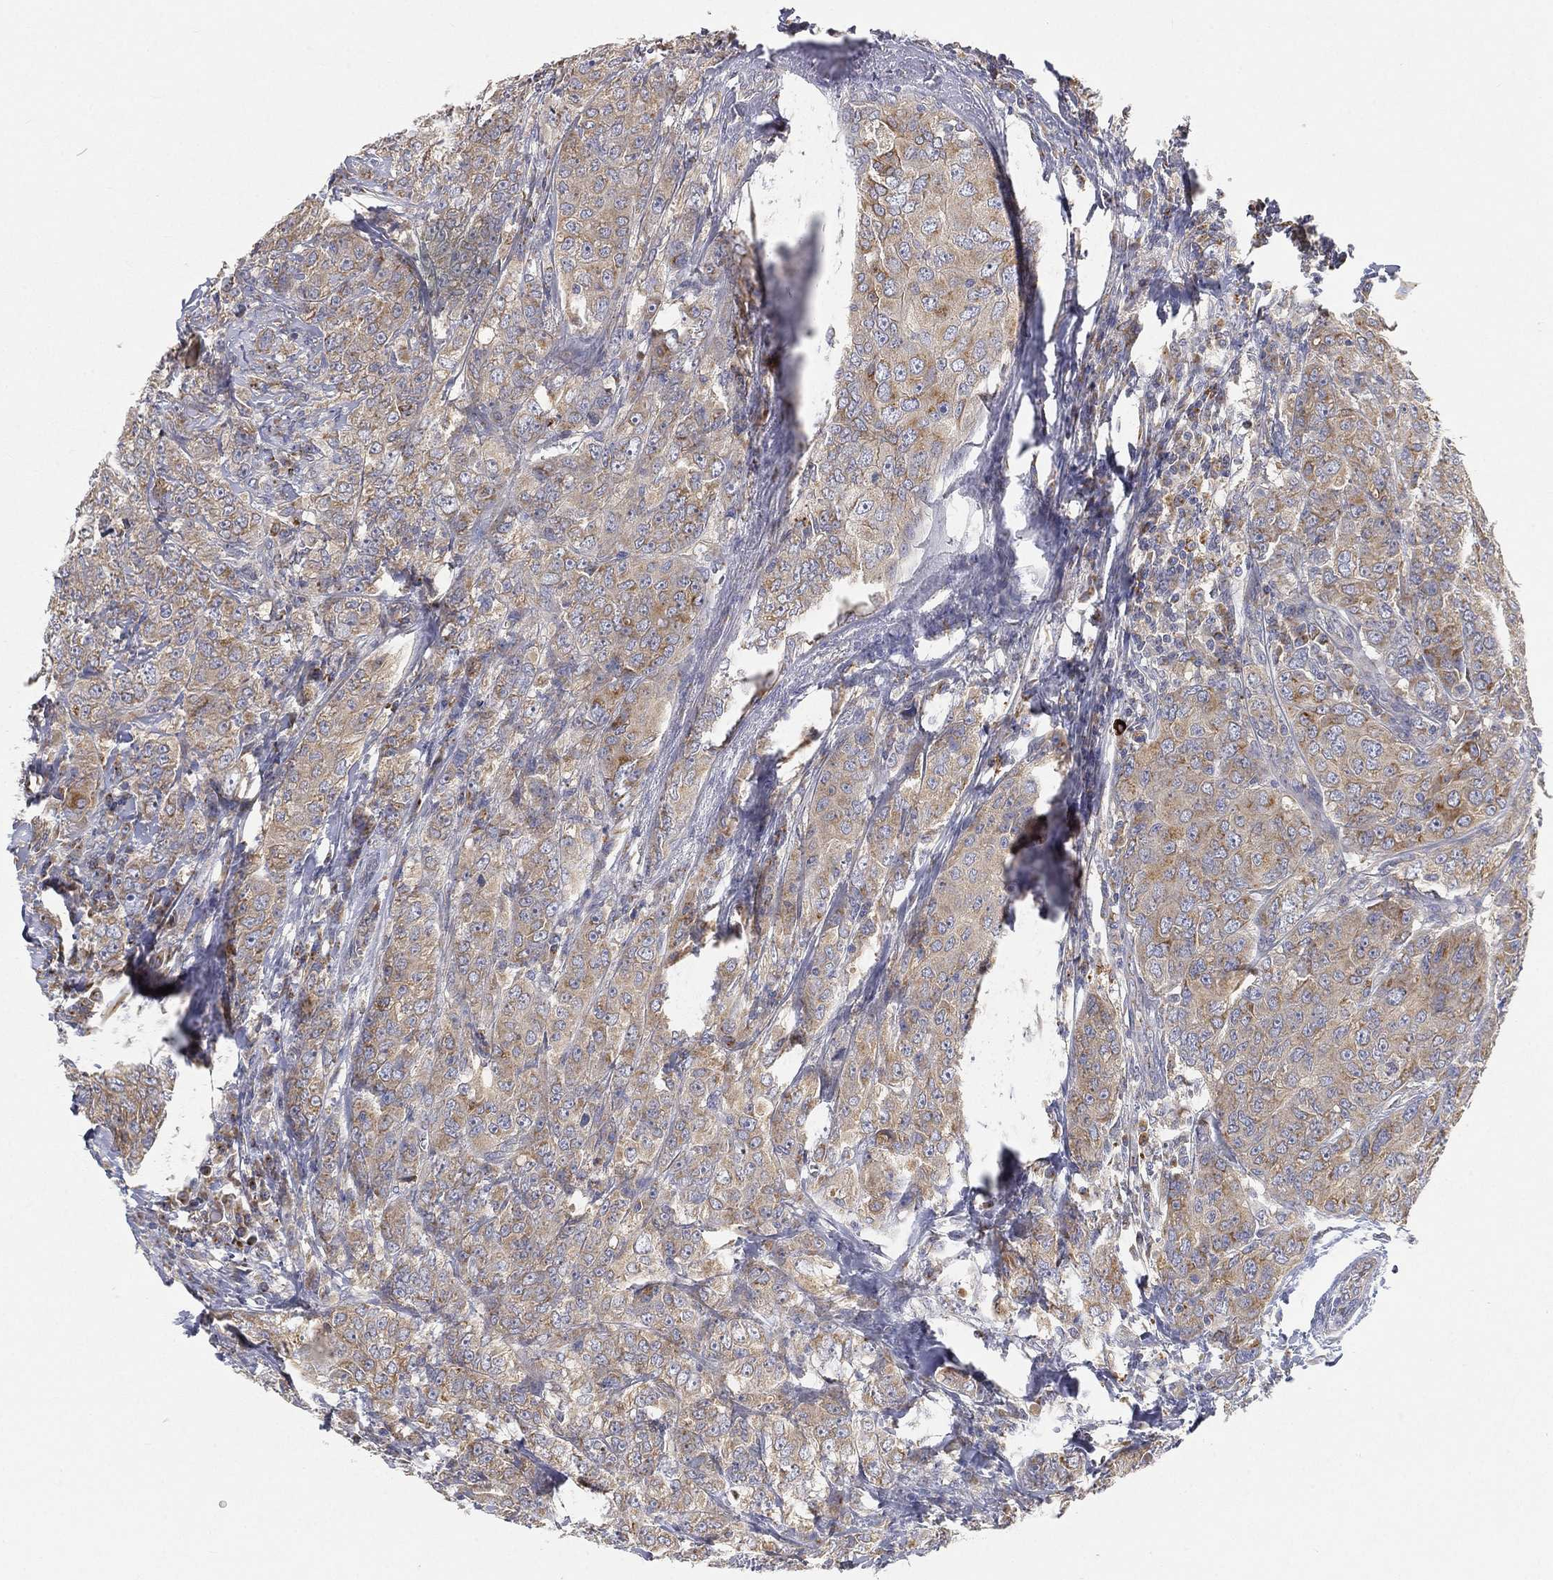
{"staining": {"intensity": "weak", "quantity": "25%-75%", "location": "cytoplasmic/membranous"}, "tissue": "breast cancer", "cell_type": "Tumor cells", "image_type": "cancer", "snomed": [{"axis": "morphology", "description": "Duct carcinoma"}, {"axis": "topography", "description": "Breast"}], "caption": "IHC photomicrograph of neoplastic tissue: breast infiltrating ductal carcinoma stained using IHC displays low levels of weak protein expression localized specifically in the cytoplasmic/membranous of tumor cells, appearing as a cytoplasmic/membranous brown color.", "gene": "CTSL", "patient": {"sex": "female", "age": 43}}